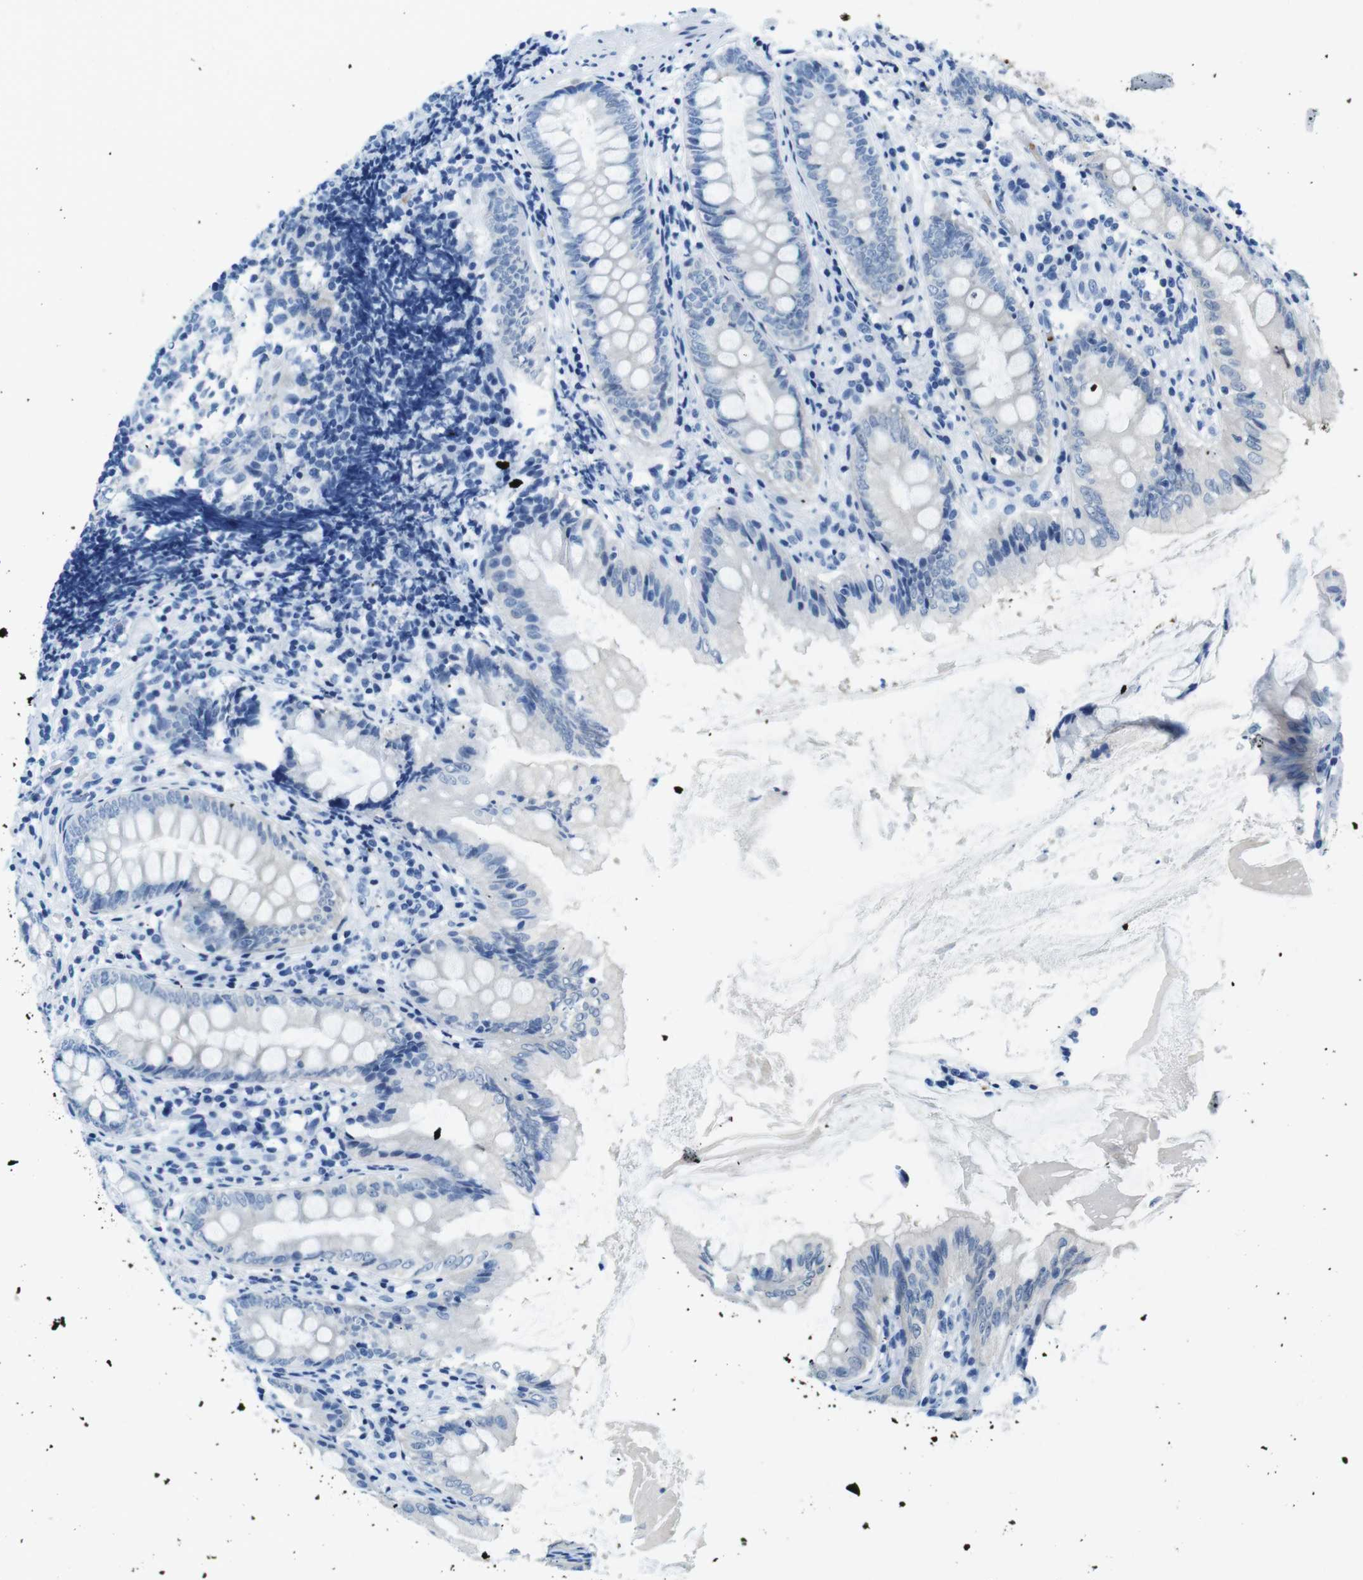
{"staining": {"intensity": "negative", "quantity": "none", "location": "none"}, "tissue": "appendix", "cell_type": "Glandular cells", "image_type": "normal", "snomed": [{"axis": "morphology", "description": "Normal tissue, NOS"}, {"axis": "topography", "description": "Appendix"}], "caption": "Immunohistochemistry (IHC) of benign appendix exhibits no positivity in glandular cells. (Brightfield microscopy of DAB (3,3'-diaminobenzidine) immunohistochemistry (IHC) at high magnification).", "gene": "TFAP2C", "patient": {"sex": "female", "age": 77}}